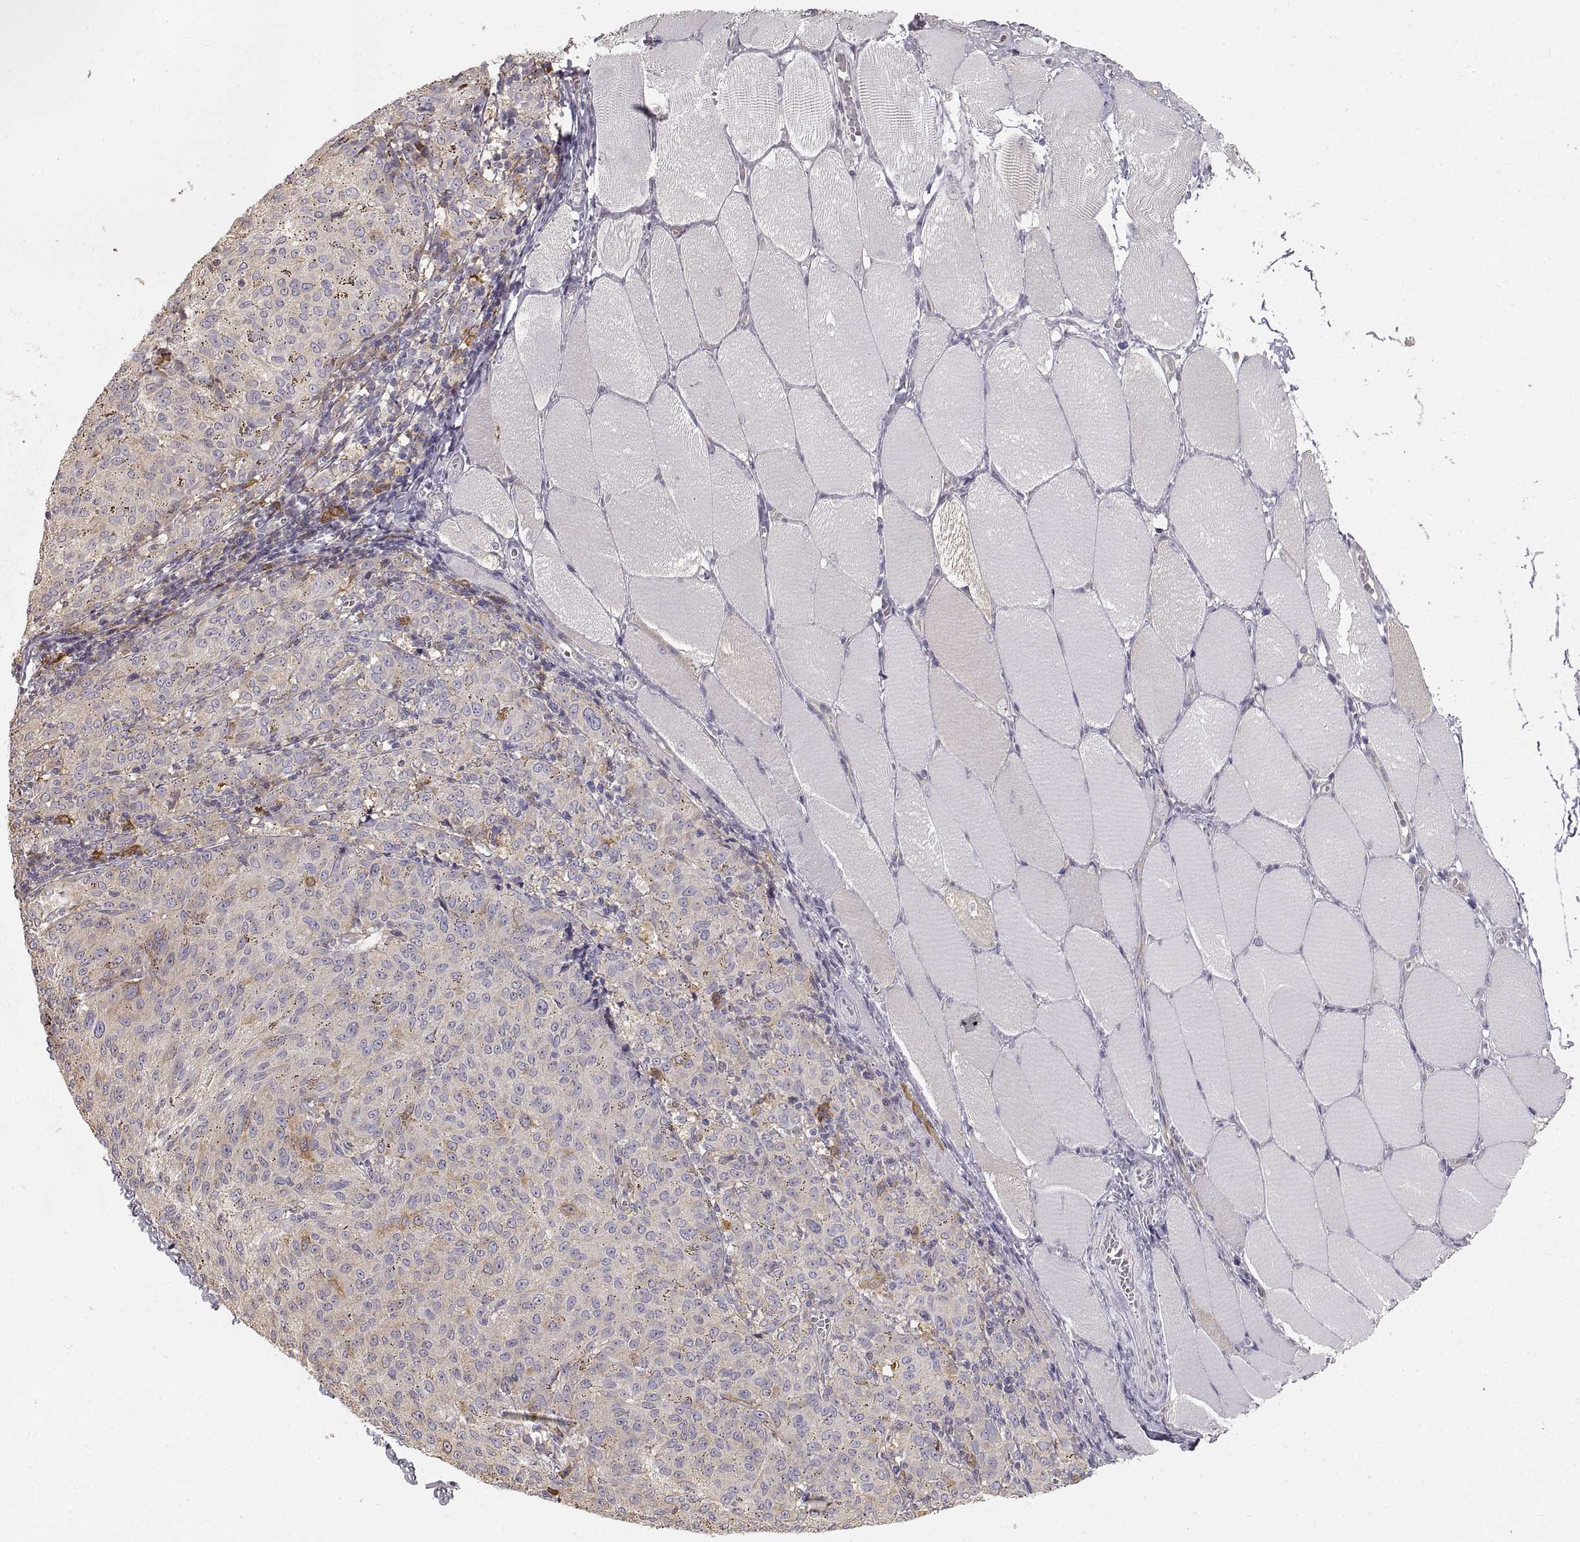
{"staining": {"intensity": "moderate", "quantity": "<25%", "location": "cytoplasmic/membranous"}, "tissue": "melanoma", "cell_type": "Tumor cells", "image_type": "cancer", "snomed": [{"axis": "morphology", "description": "Malignant melanoma, NOS"}, {"axis": "topography", "description": "Skin"}], "caption": "A brown stain shows moderate cytoplasmic/membranous staining of a protein in malignant melanoma tumor cells.", "gene": "HSP90AB1", "patient": {"sex": "female", "age": 72}}